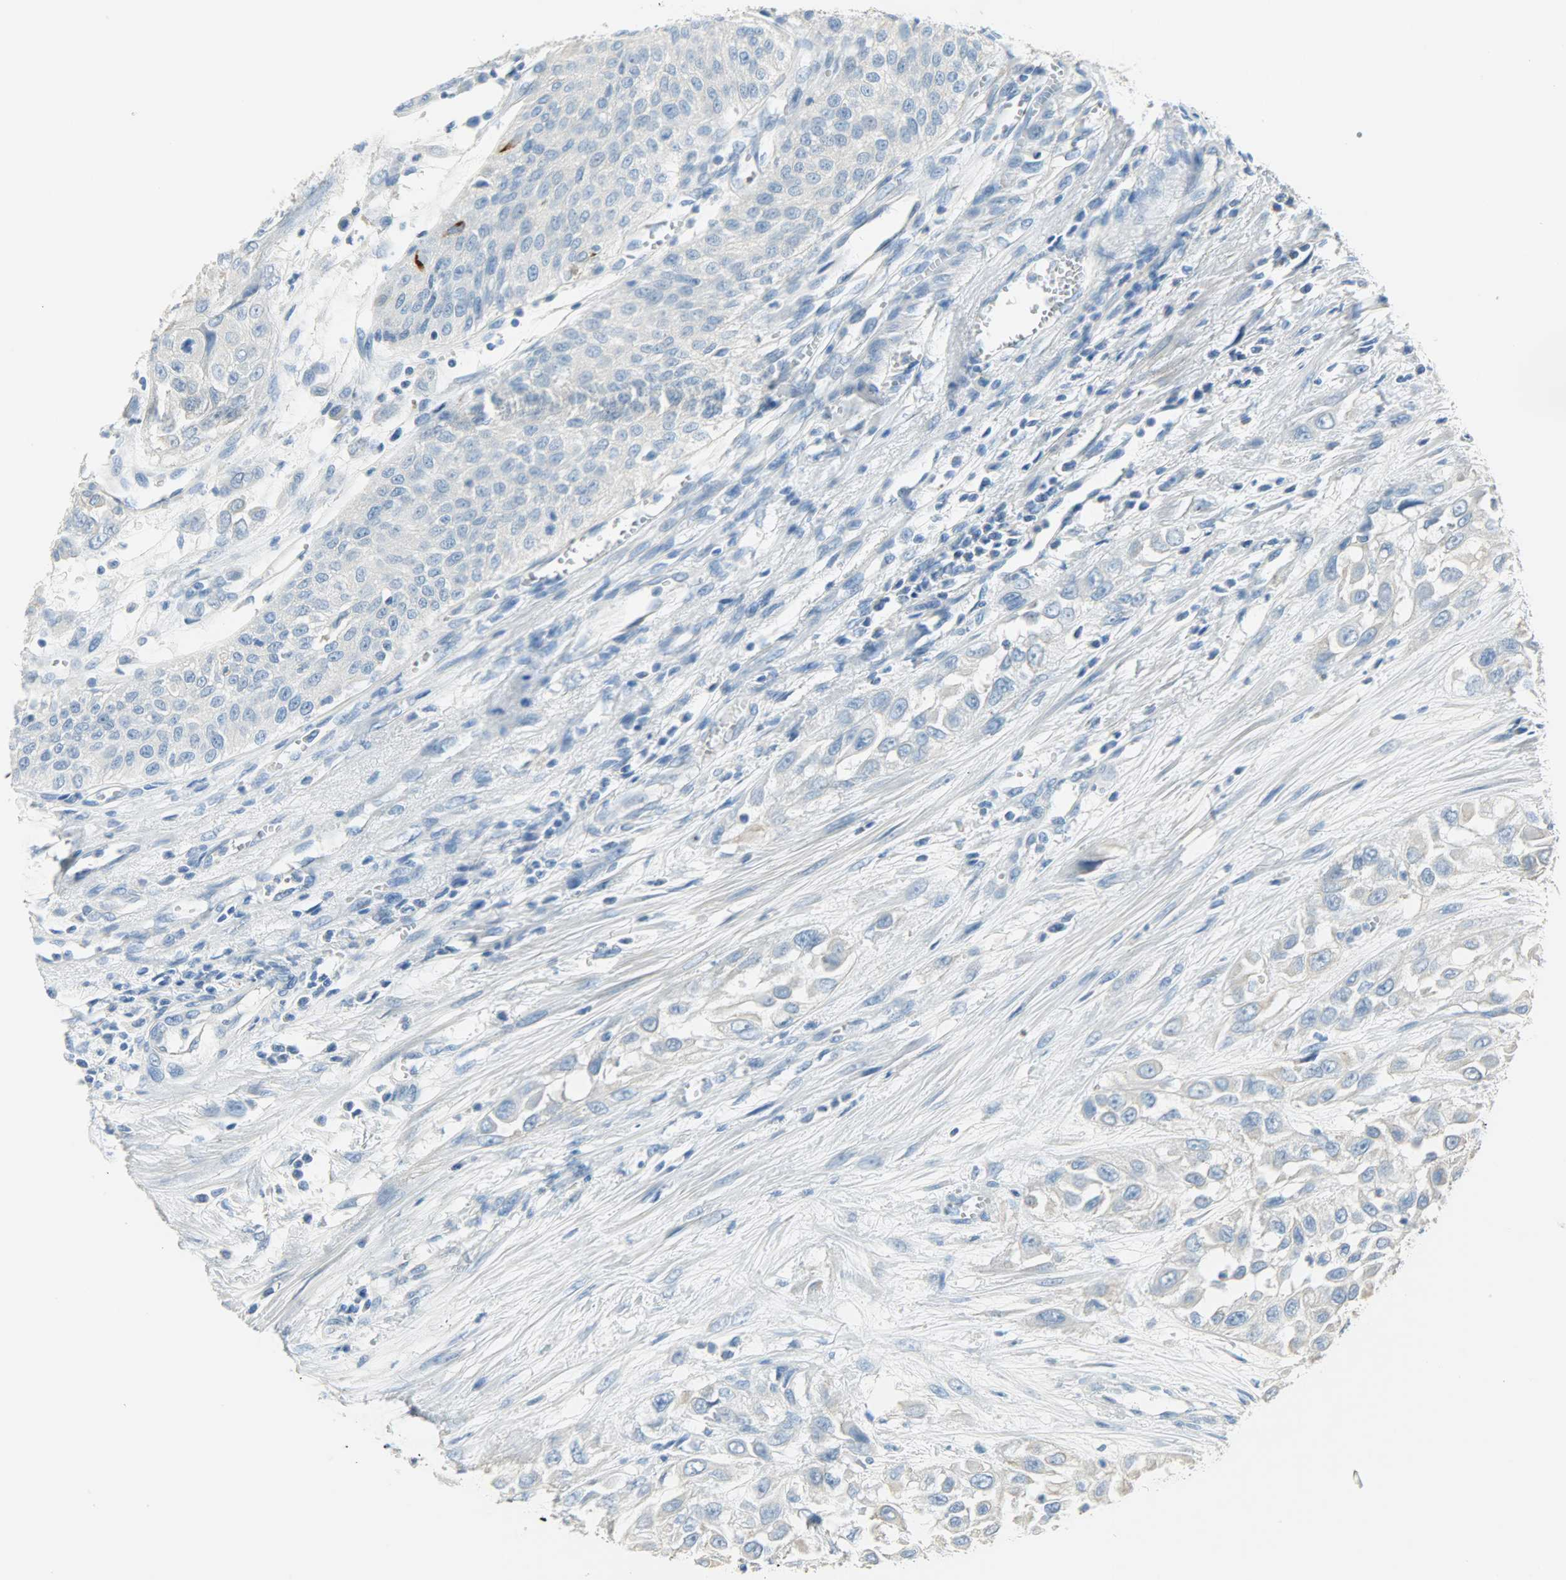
{"staining": {"intensity": "negative", "quantity": "none", "location": "none"}, "tissue": "urothelial cancer", "cell_type": "Tumor cells", "image_type": "cancer", "snomed": [{"axis": "morphology", "description": "Urothelial carcinoma, High grade"}, {"axis": "topography", "description": "Urinary bladder"}], "caption": "There is no significant positivity in tumor cells of urothelial carcinoma (high-grade).", "gene": "PROM1", "patient": {"sex": "male", "age": 57}}